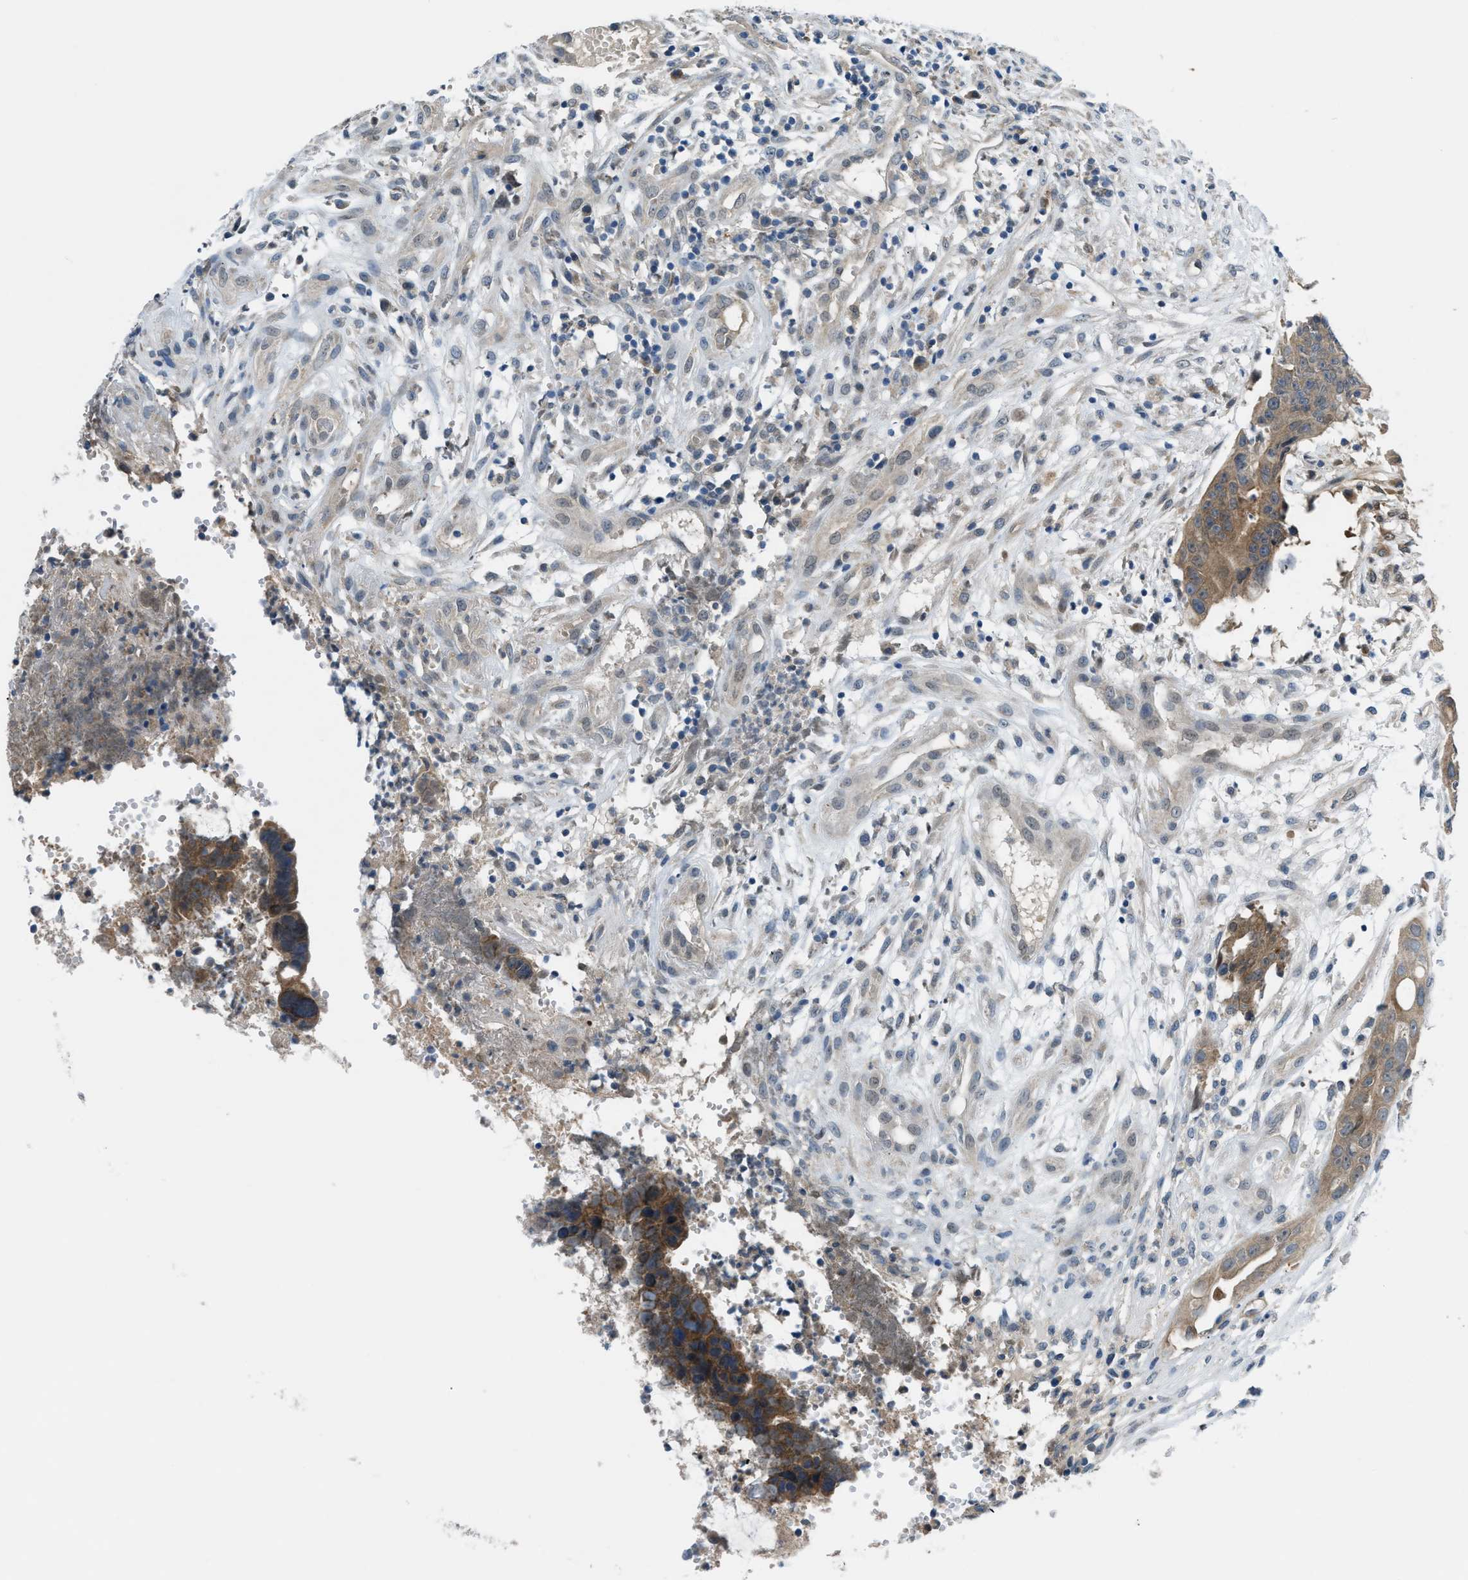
{"staining": {"intensity": "moderate", "quantity": ">75%", "location": "cytoplasmic/membranous"}, "tissue": "colorectal cancer", "cell_type": "Tumor cells", "image_type": "cancer", "snomed": [{"axis": "morphology", "description": "Adenocarcinoma, NOS"}, {"axis": "topography", "description": "Colon"}], "caption": "There is medium levels of moderate cytoplasmic/membranous expression in tumor cells of colorectal cancer, as demonstrated by immunohistochemical staining (brown color).", "gene": "BAZ2B", "patient": {"sex": "female", "age": 57}}